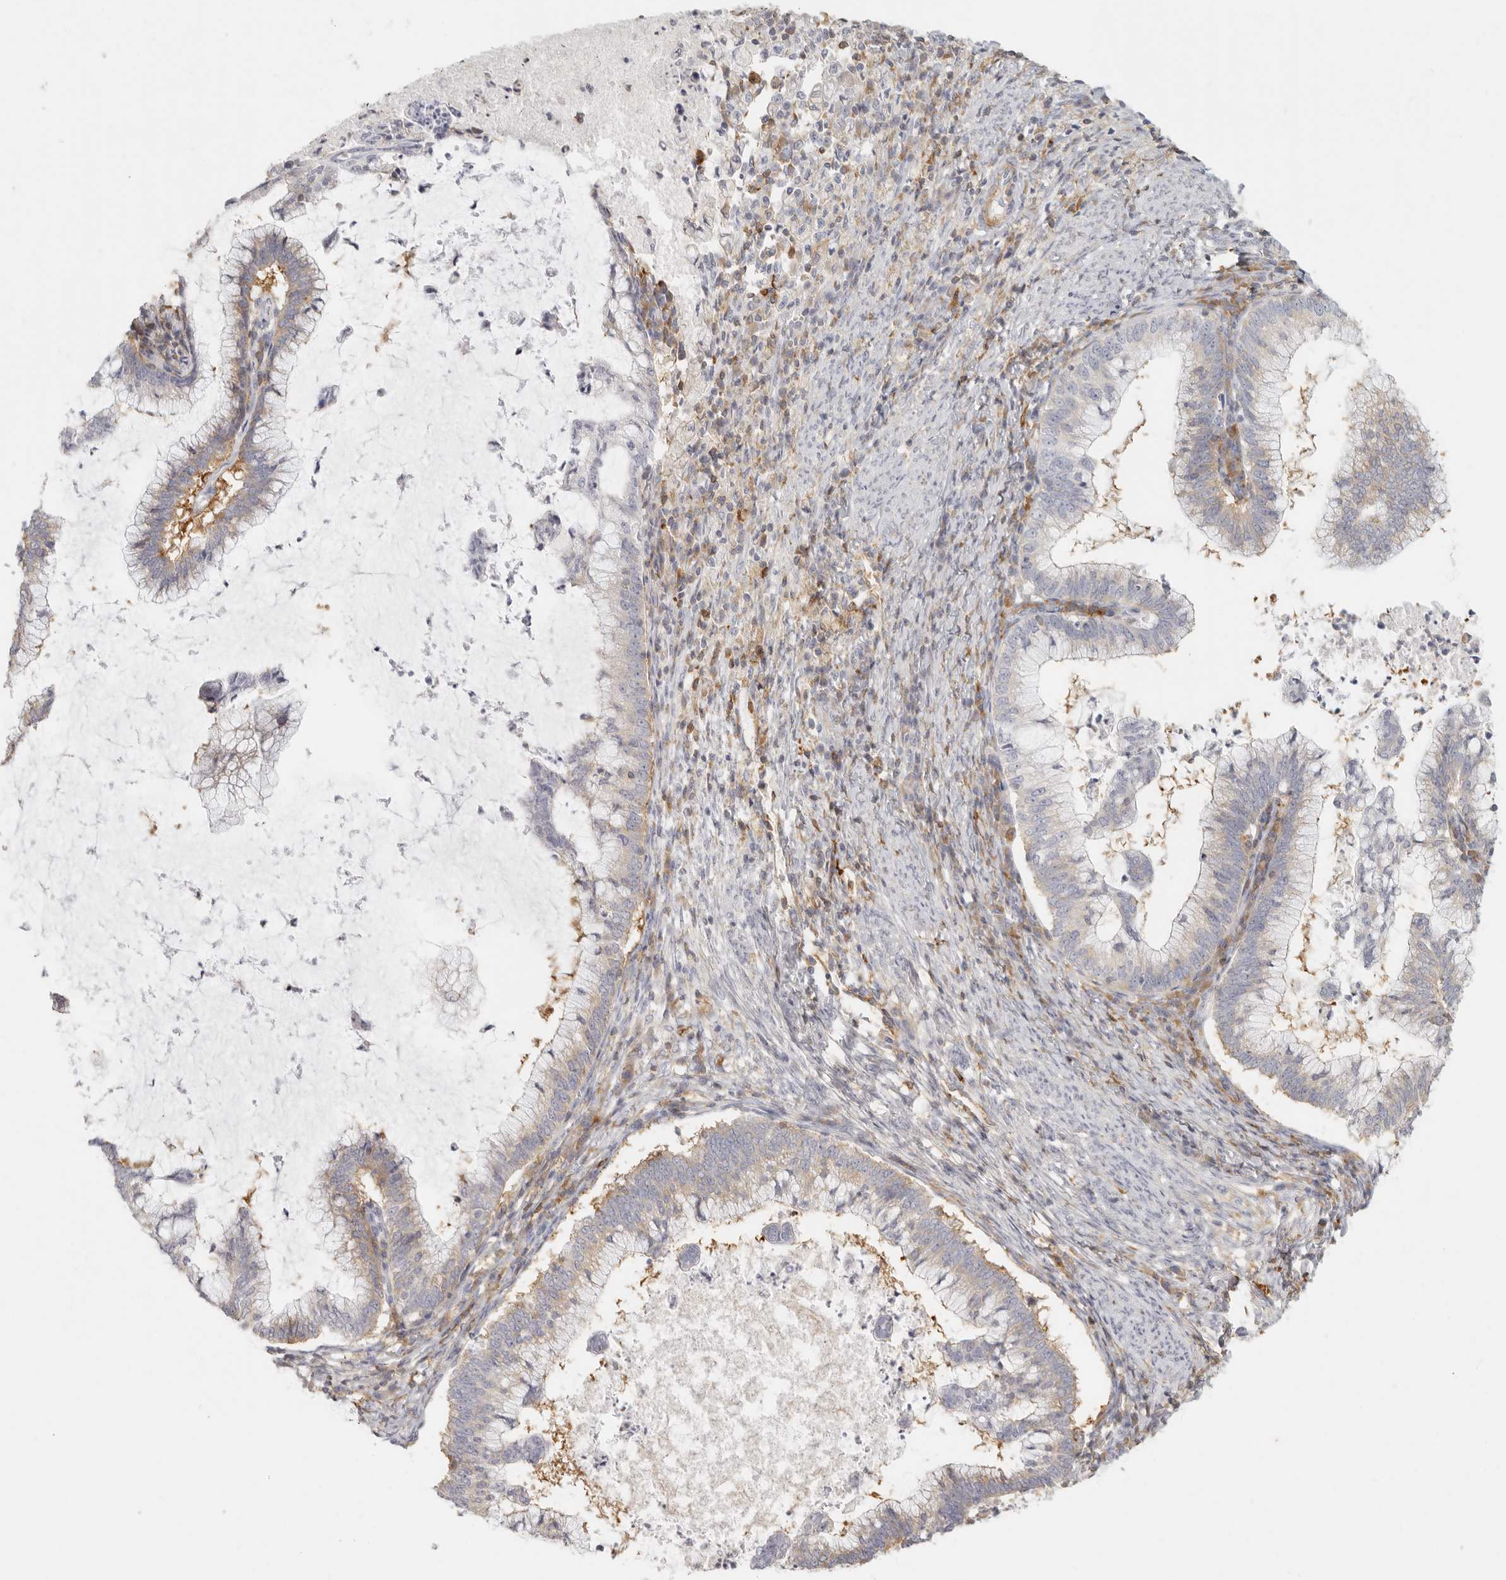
{"staining": {"intensity": "weak", "quantity": "<25%", "location": "cytoplasmic/membranous"}, "tissue": "cervical cancer", "cell_type": "Tumor cells", "image_type": "cancer", "snomed": [{"axis": "morphology", "description": "Adenocarcinoma, NOS"}, {"axis": "topography", "description": "Cervix"}], "caption": "Tumor cells show no significant protein staining in cervical cancer (adenocarcinoma).", "gene": "NIBAN1", "patient": {"sex": "female", "age": 36}}